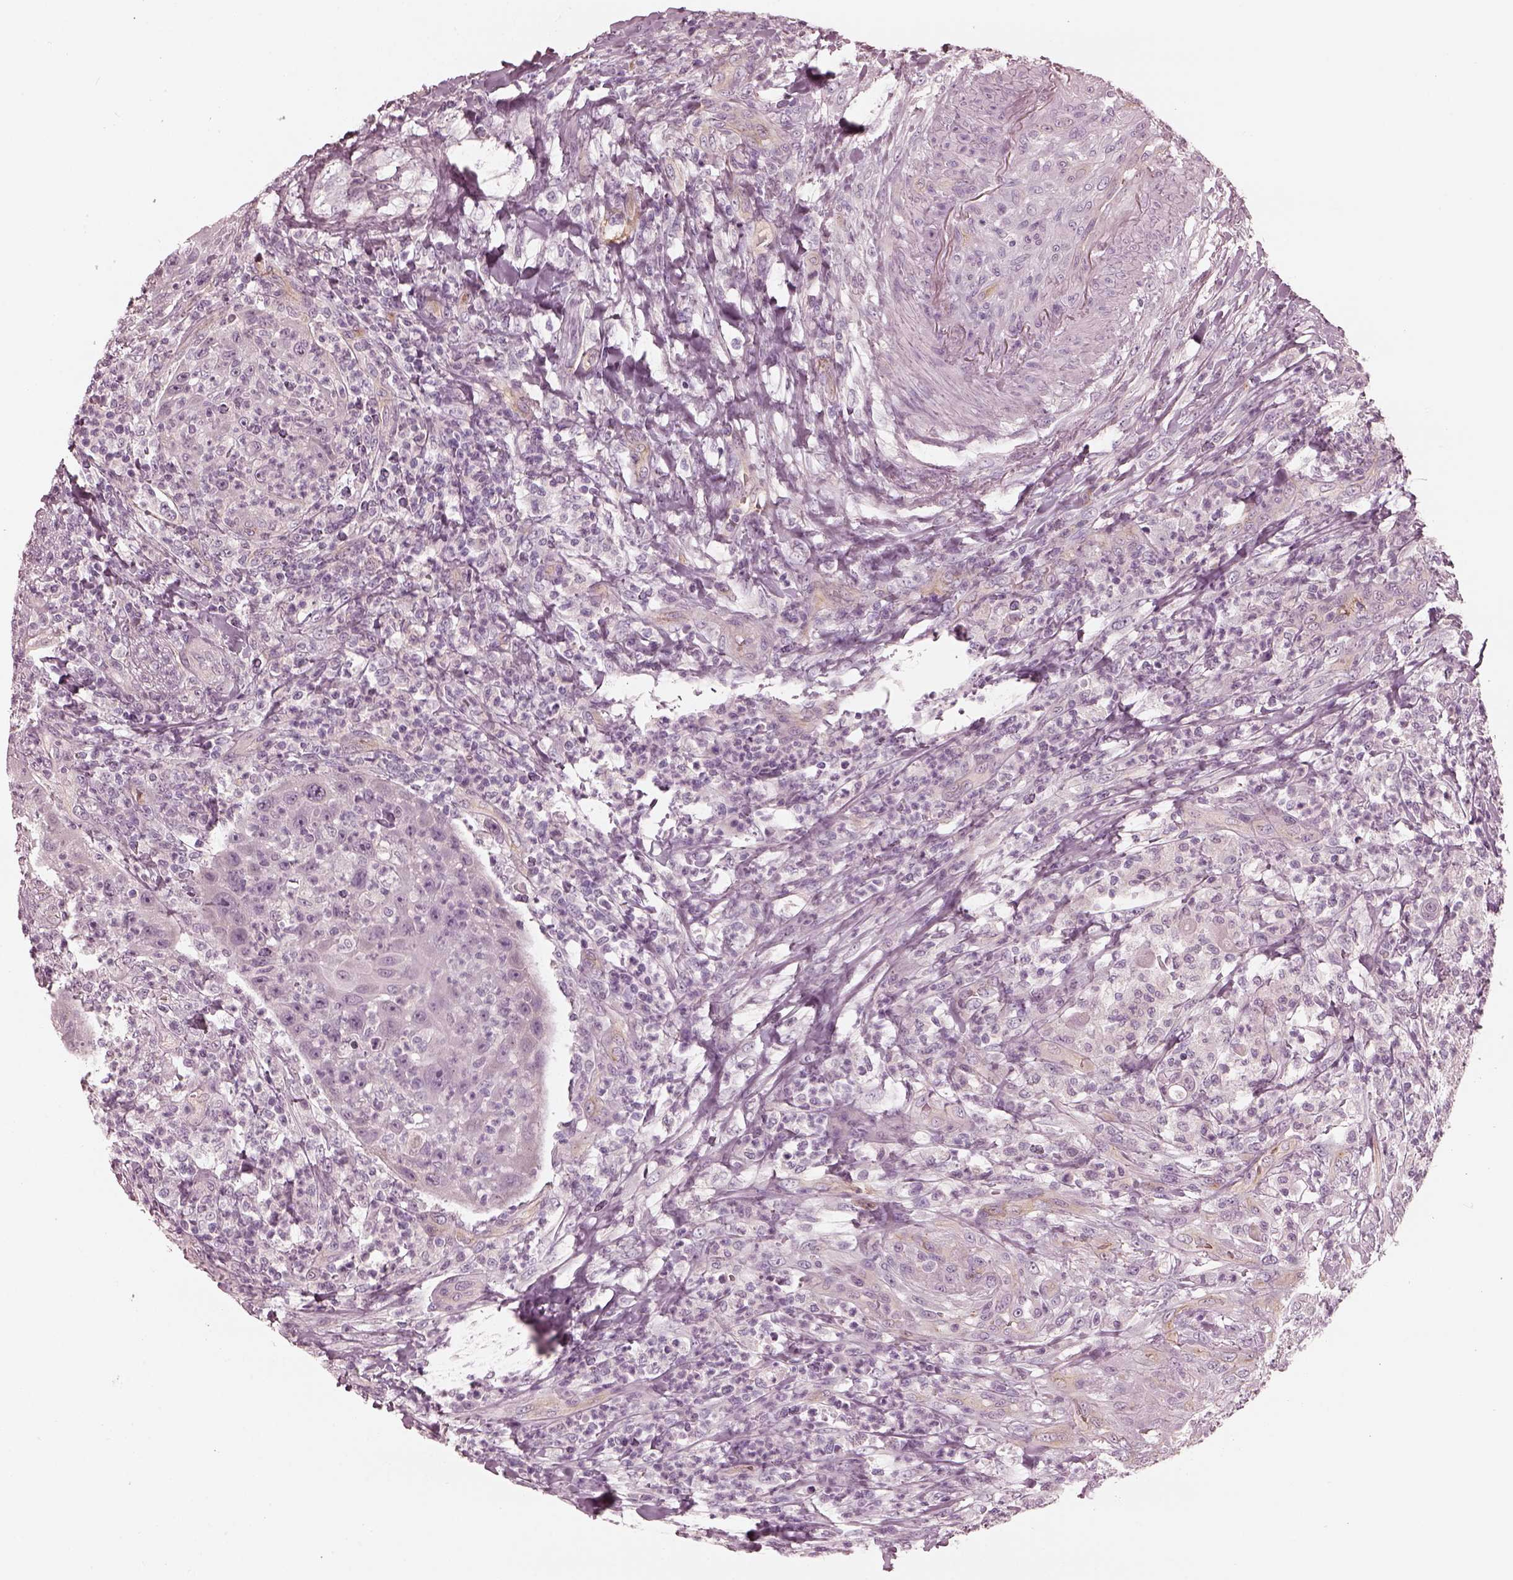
{"staining": {"intensity": "negative", "quantity": "none", "location": "none"}, "tissue": "head and neck cancer", "cell_type": "Tumor cells", "image_type": "cancer", "snomed": [{"axis": "morphology", "description": "Squamous cell carcinoma, NOS"}, {"axis": "topography", "description": "Head-Neck"}], "caption": "Tumor cells are negative for protein expression in human head and neck cancer (squamous cell carcinoma).", "gene": "EIF4E1B", "patient": {"sex": "male", "age": 69}}